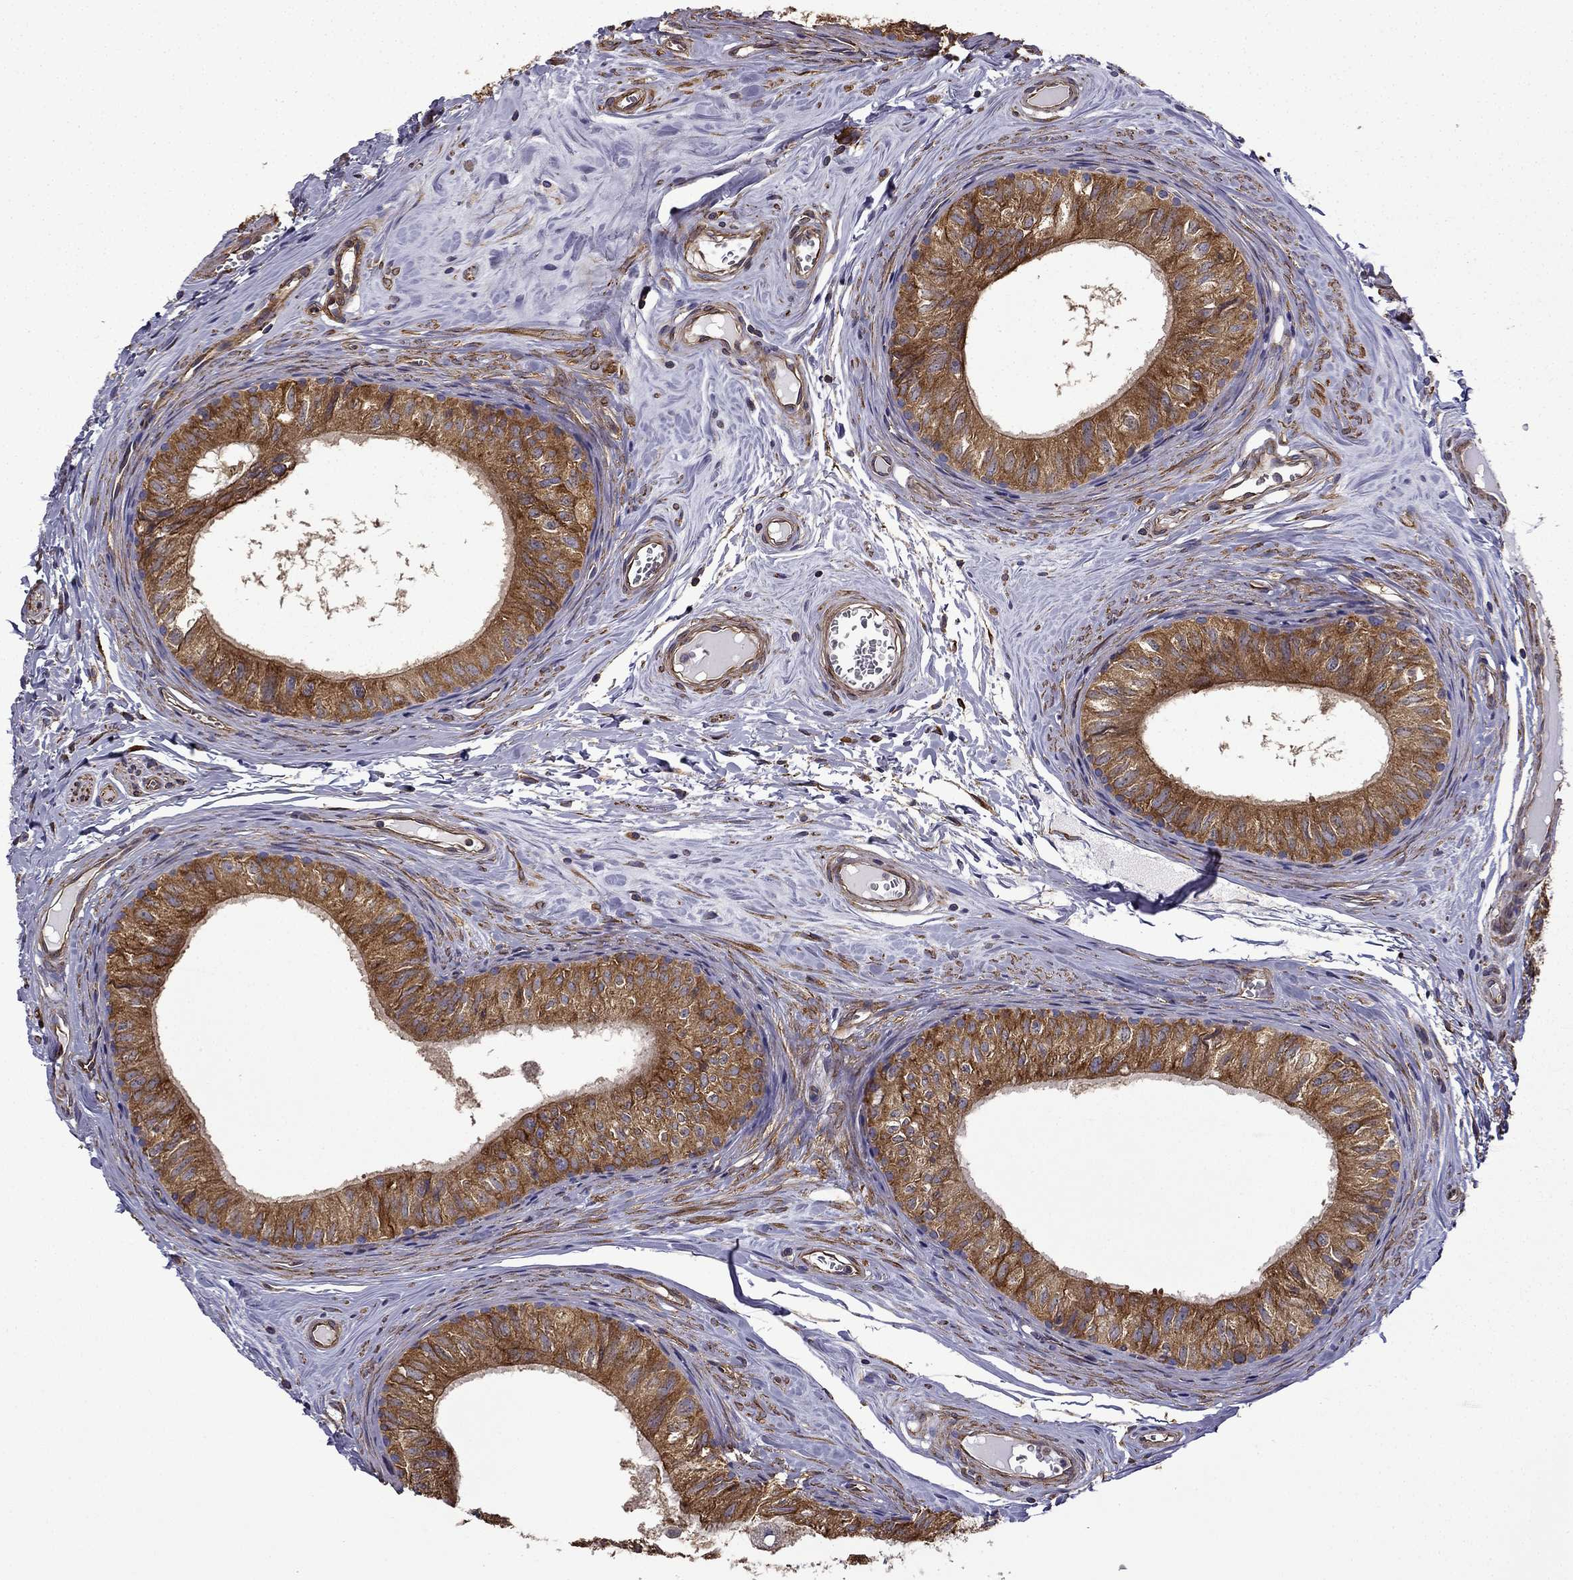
{"staining": {"intensity": "strong", "quantity": ">75%", "location": "cytoplasmic/membranous"}, "tissue": "epididymis", "cell_type": "Glandular cells", "image_type": "normal", "snomed": [{"axis": "morphology", "description": "Normal tissue, NOS"}, {"axis": "topography", "description": "Epididymis"}], "caption": "Protein staining of unremarkable epididymis demonstrates strong cytoplasmic/membranous positivity in approximately >75% of glandular cells.", "gene": "MAP4", "patient": {"sex": "male", "age": 52}}